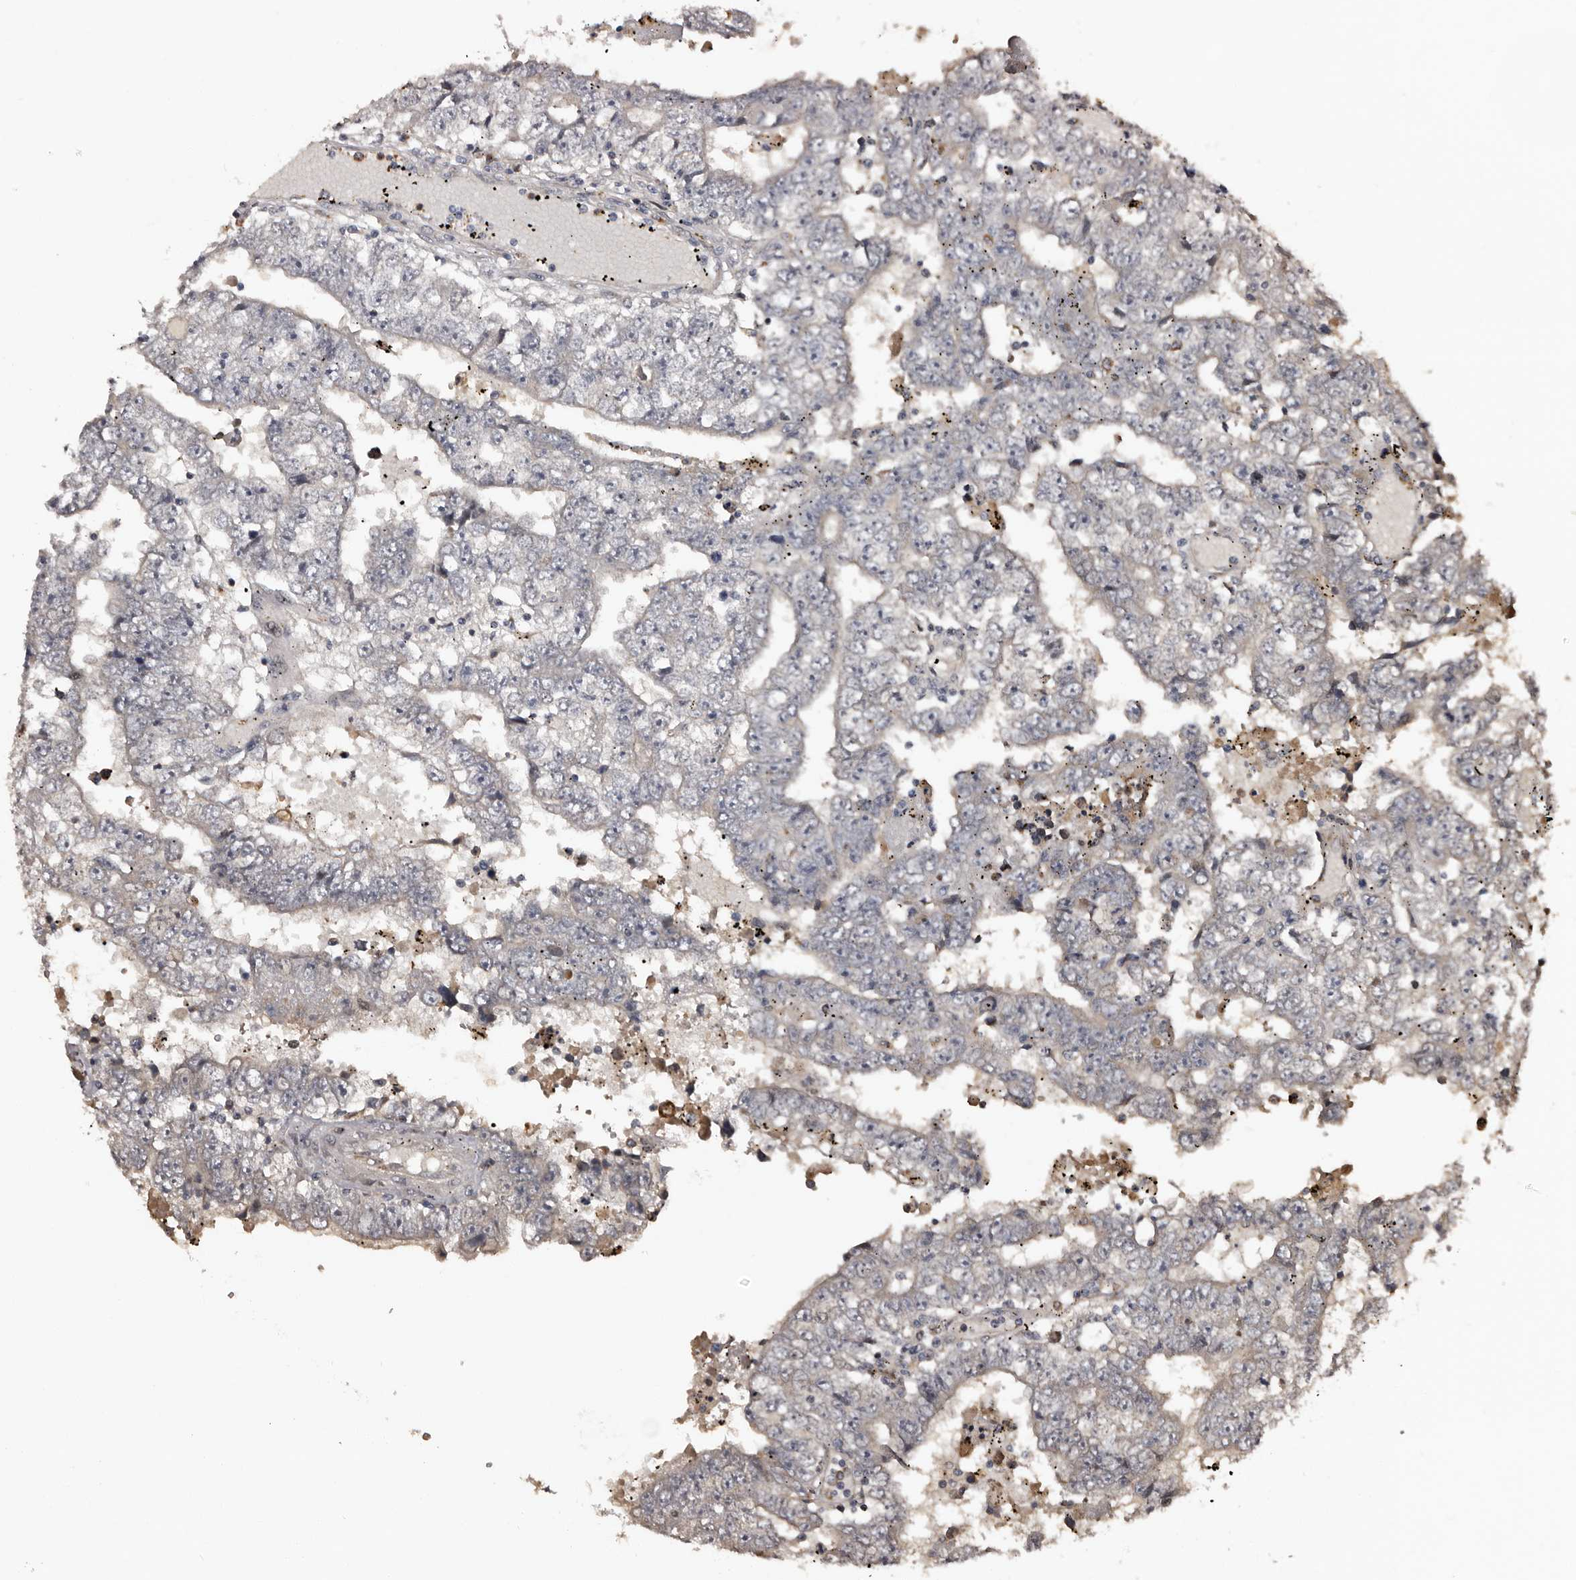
{"staining": {"intensity": "negative", "quantity": "none", "location": "none"}, "tissue": "testis cancer", "cell_type": "Tumor cells", "image_type": "cancer", "snomed": [{"axis": "morphology", "description": "Carcinoma, Embryonal, NOS"}, {"axis": "topography", "description": "Testis"}], "caption": "Tumor cells show no significant staining in embryonal carcinoma (testis).", "gene": "SERTAD4", "patient": {"sex": "male", "age": 25}}